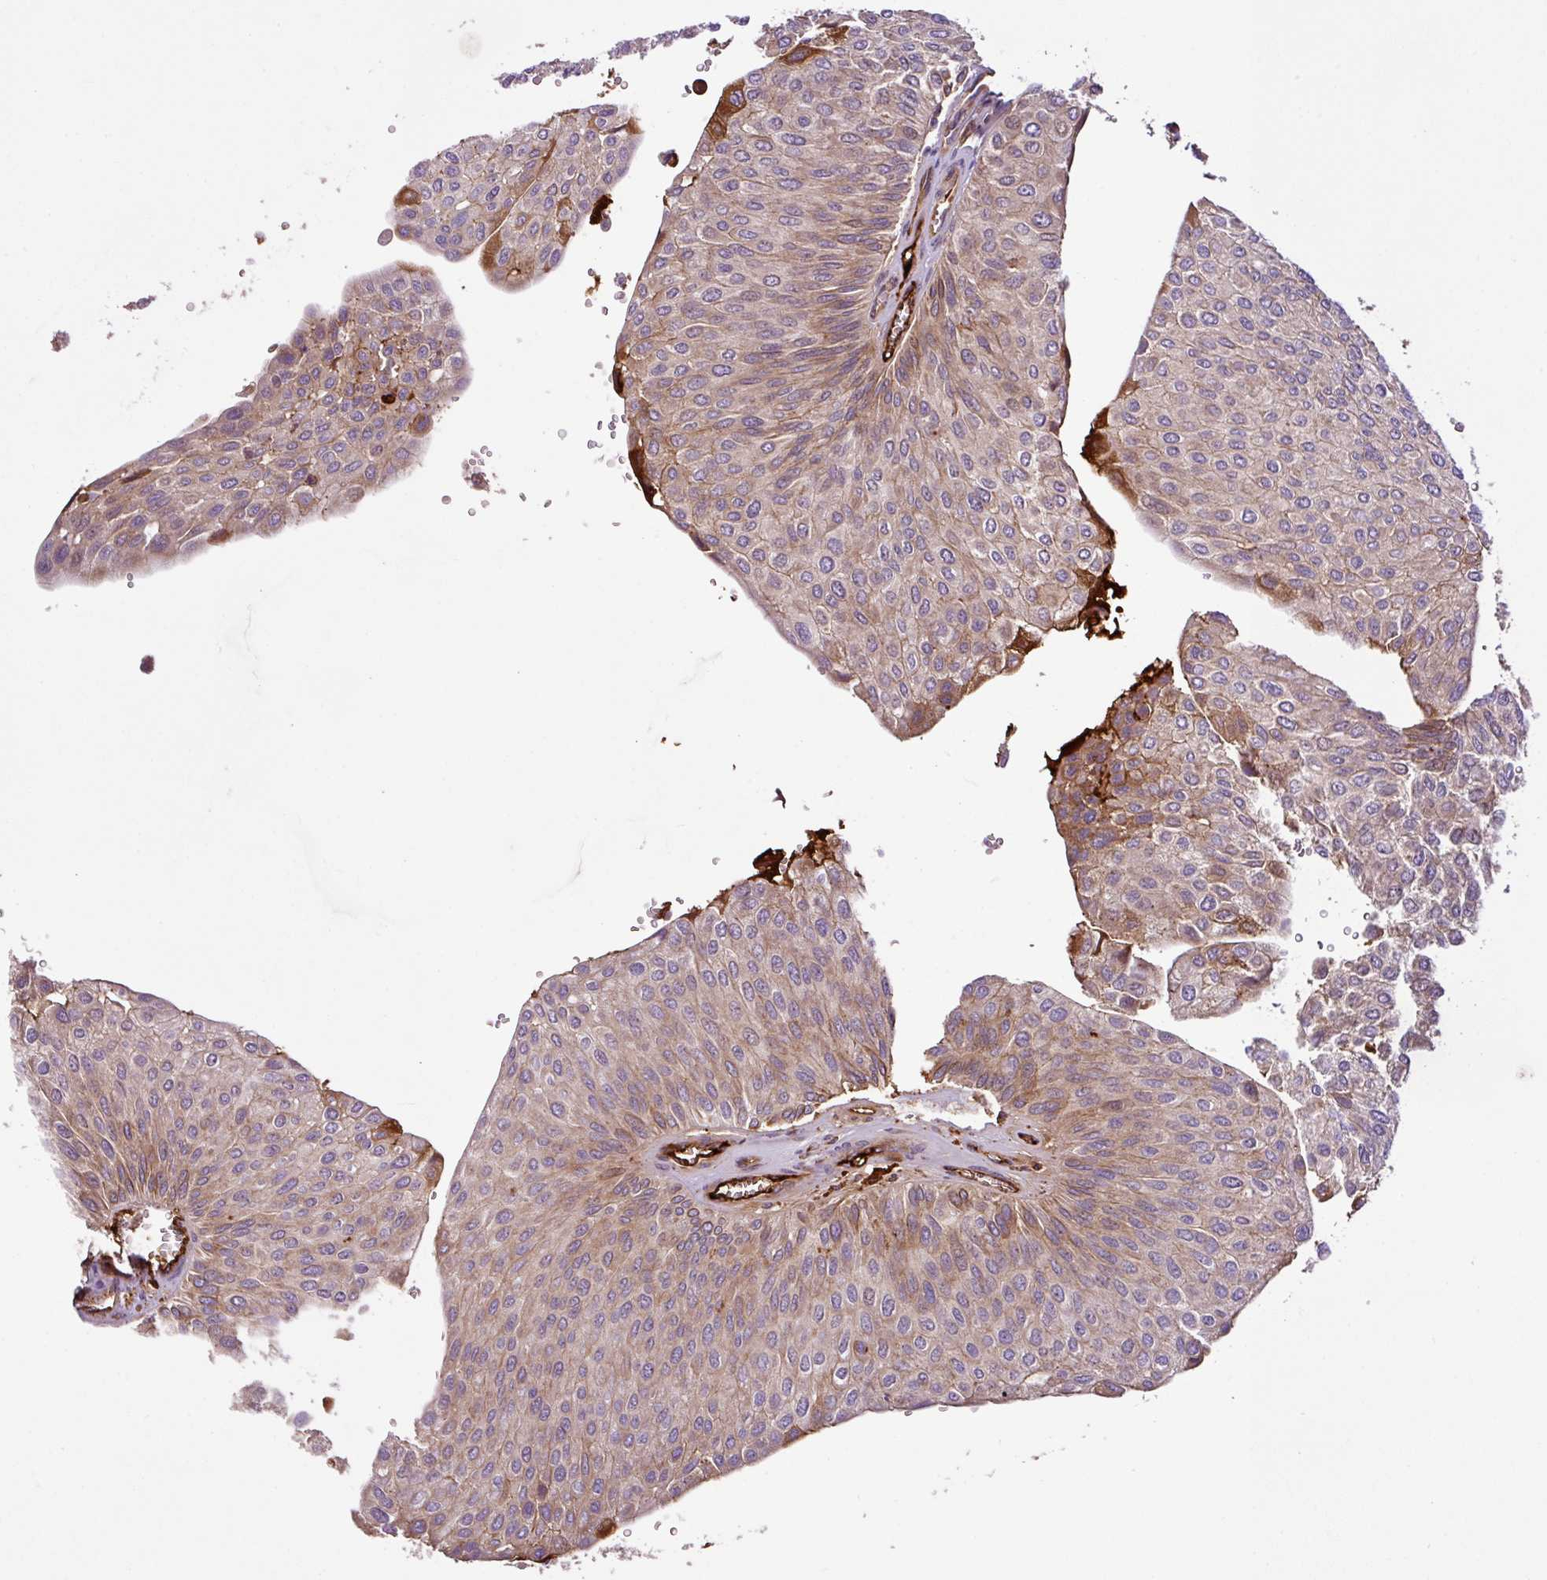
{"staining": {"intensity": "moderate", "quantity": "25%-75%", "location": "cytoplasmic/membranous"}, "tissue": "urothelial cancer", "cell_type": "Tumor cells", "image_type": "cancer", "snomed": [{"axis": "morphology", "description": "Urothelial carcinoma, NOS"}, {"axis": "topography", "description": "Urinary bladder"}], "caption": "Immunohistochemical staining of human urothelial cancer demonstrates medium levels of moderate cytoplasmic/membranous protein expression in about 25%-75% of tumor cells. (DAB (3,3'-diaminobenzidine) = brown stain, brightfield microscopy at high magnification).", "gene": "ZNF266", "patient": {"sex": "male", "age": 67}}